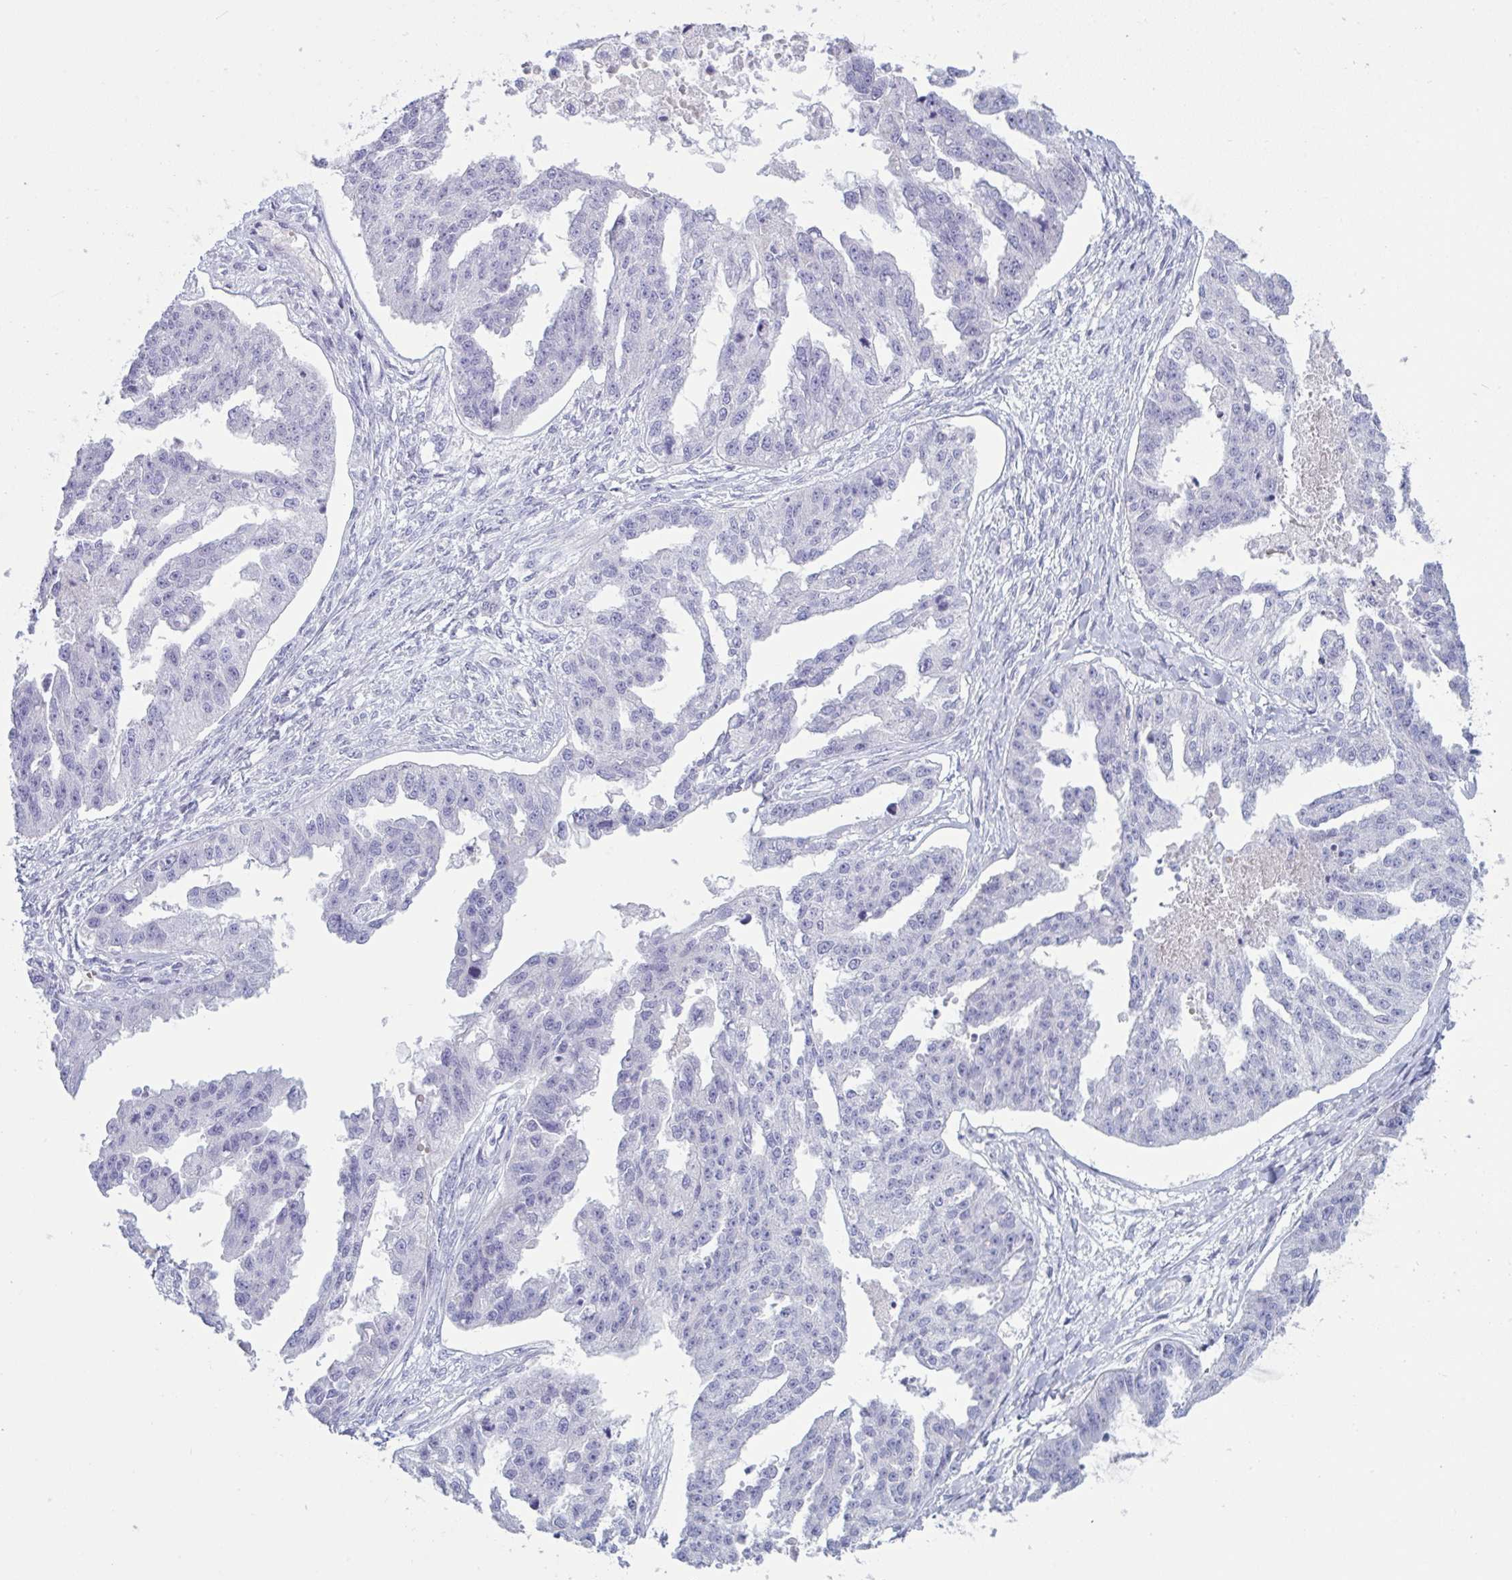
{"staining": {"intensity": "negative", "quantity": "none", "location": "none"}, "tissue": "ovarian cancer", "cell_type": "Tumor cells", "image_type": "cancer", "snomed": [{"axis": "morphology", "description": "Cystadenocarcinoma, serous, NOS"}, {"axis": "topography", "description": "Ovary"}], "caption": "Photomicrograph shows no protein expression in tumor cells of ovarian cancer tissue.", "gene": "ZNF684", "patient": {"sex": "female", "age": 58}}